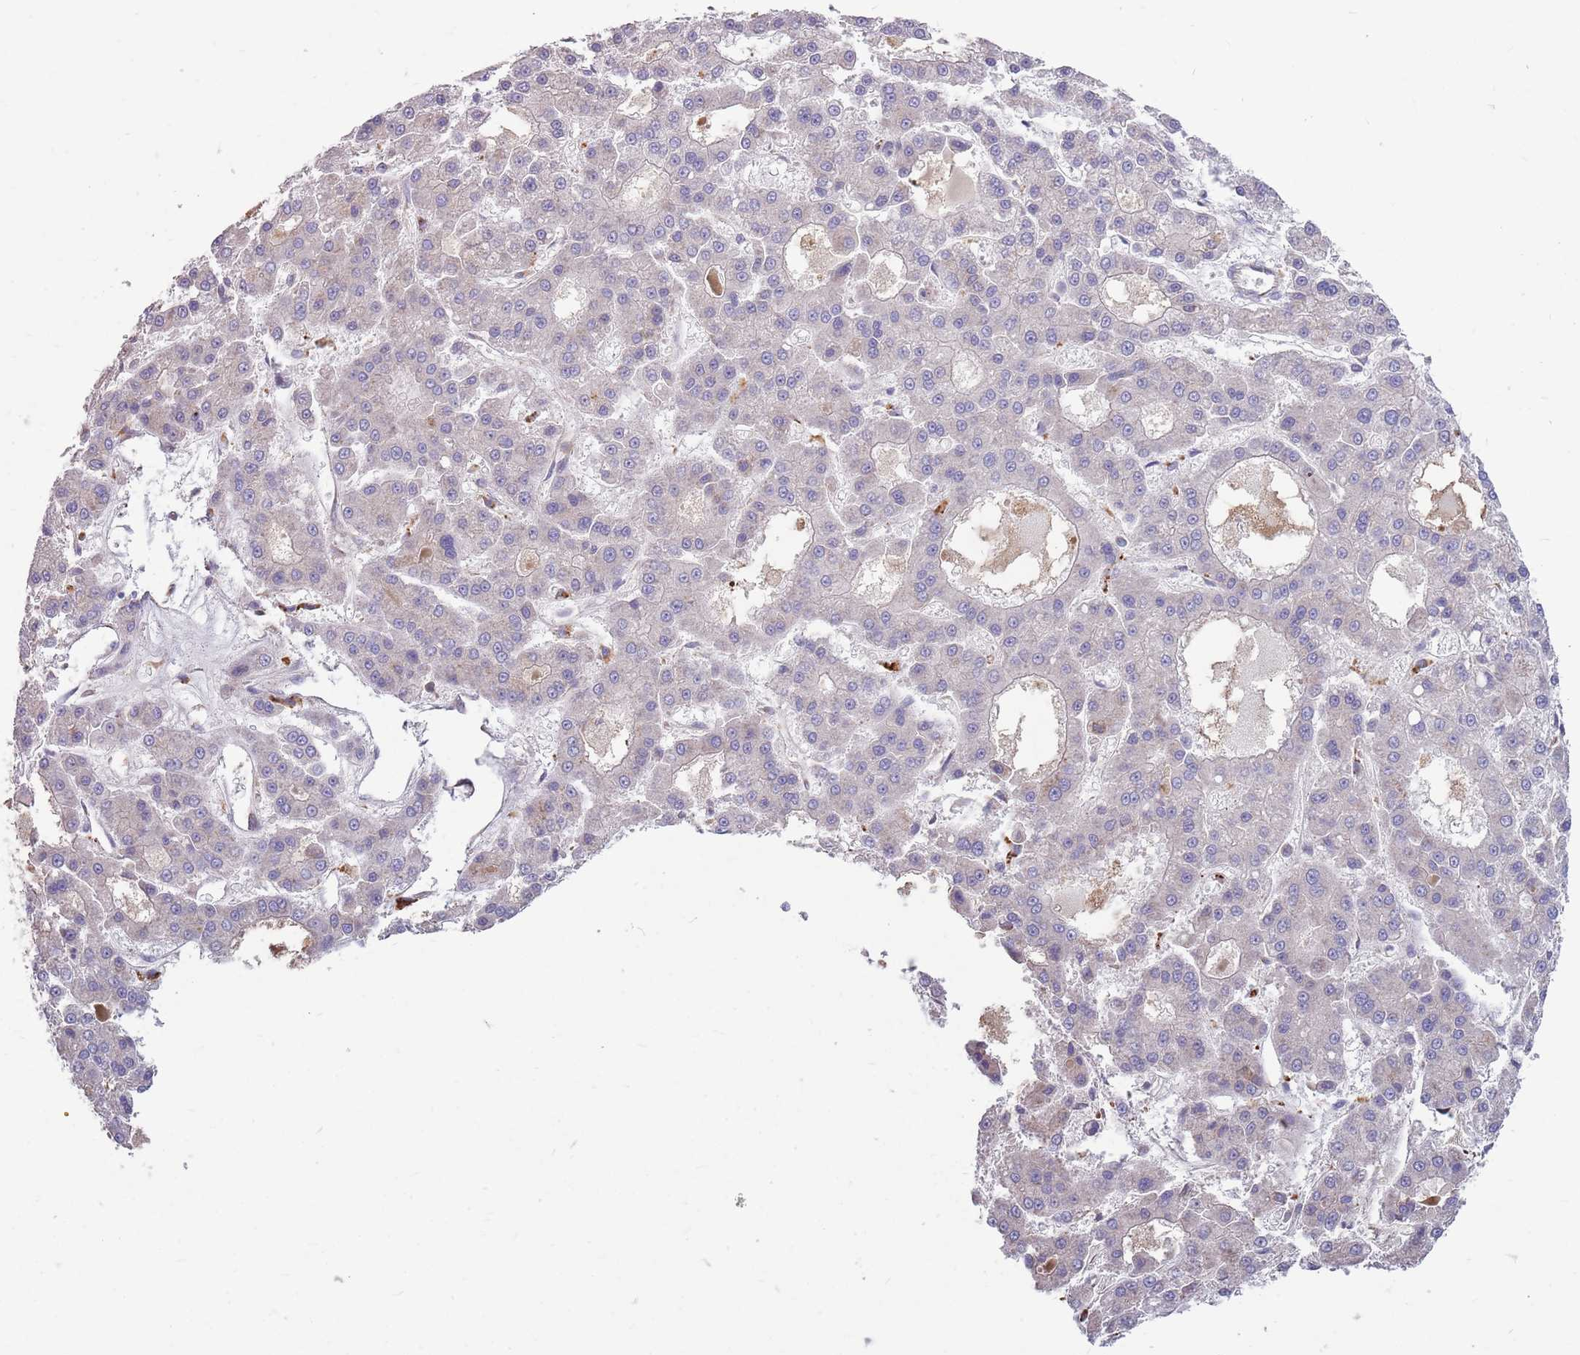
{"staining": {"intensity": "negative", "quantity": "none", "location": "none"}, "tissue": "liver cancer", "cell_type": "Tumor cells", "image_type": "cancer", "snomed": [{"axis": "morphology", "description": "Carcinoma, Hepatocellular, NOS"}, {"axis": "topography", "description": "Liver"}], "caption": "The histopathology image reveals no staining of tumor cells in liver cancer. The staining is performed using DAB brown chromogen with nuclei counter-stained in using hematoxylin.", "gene": "PPP1R27", "patient": {"sex": "male", "age": 70}}